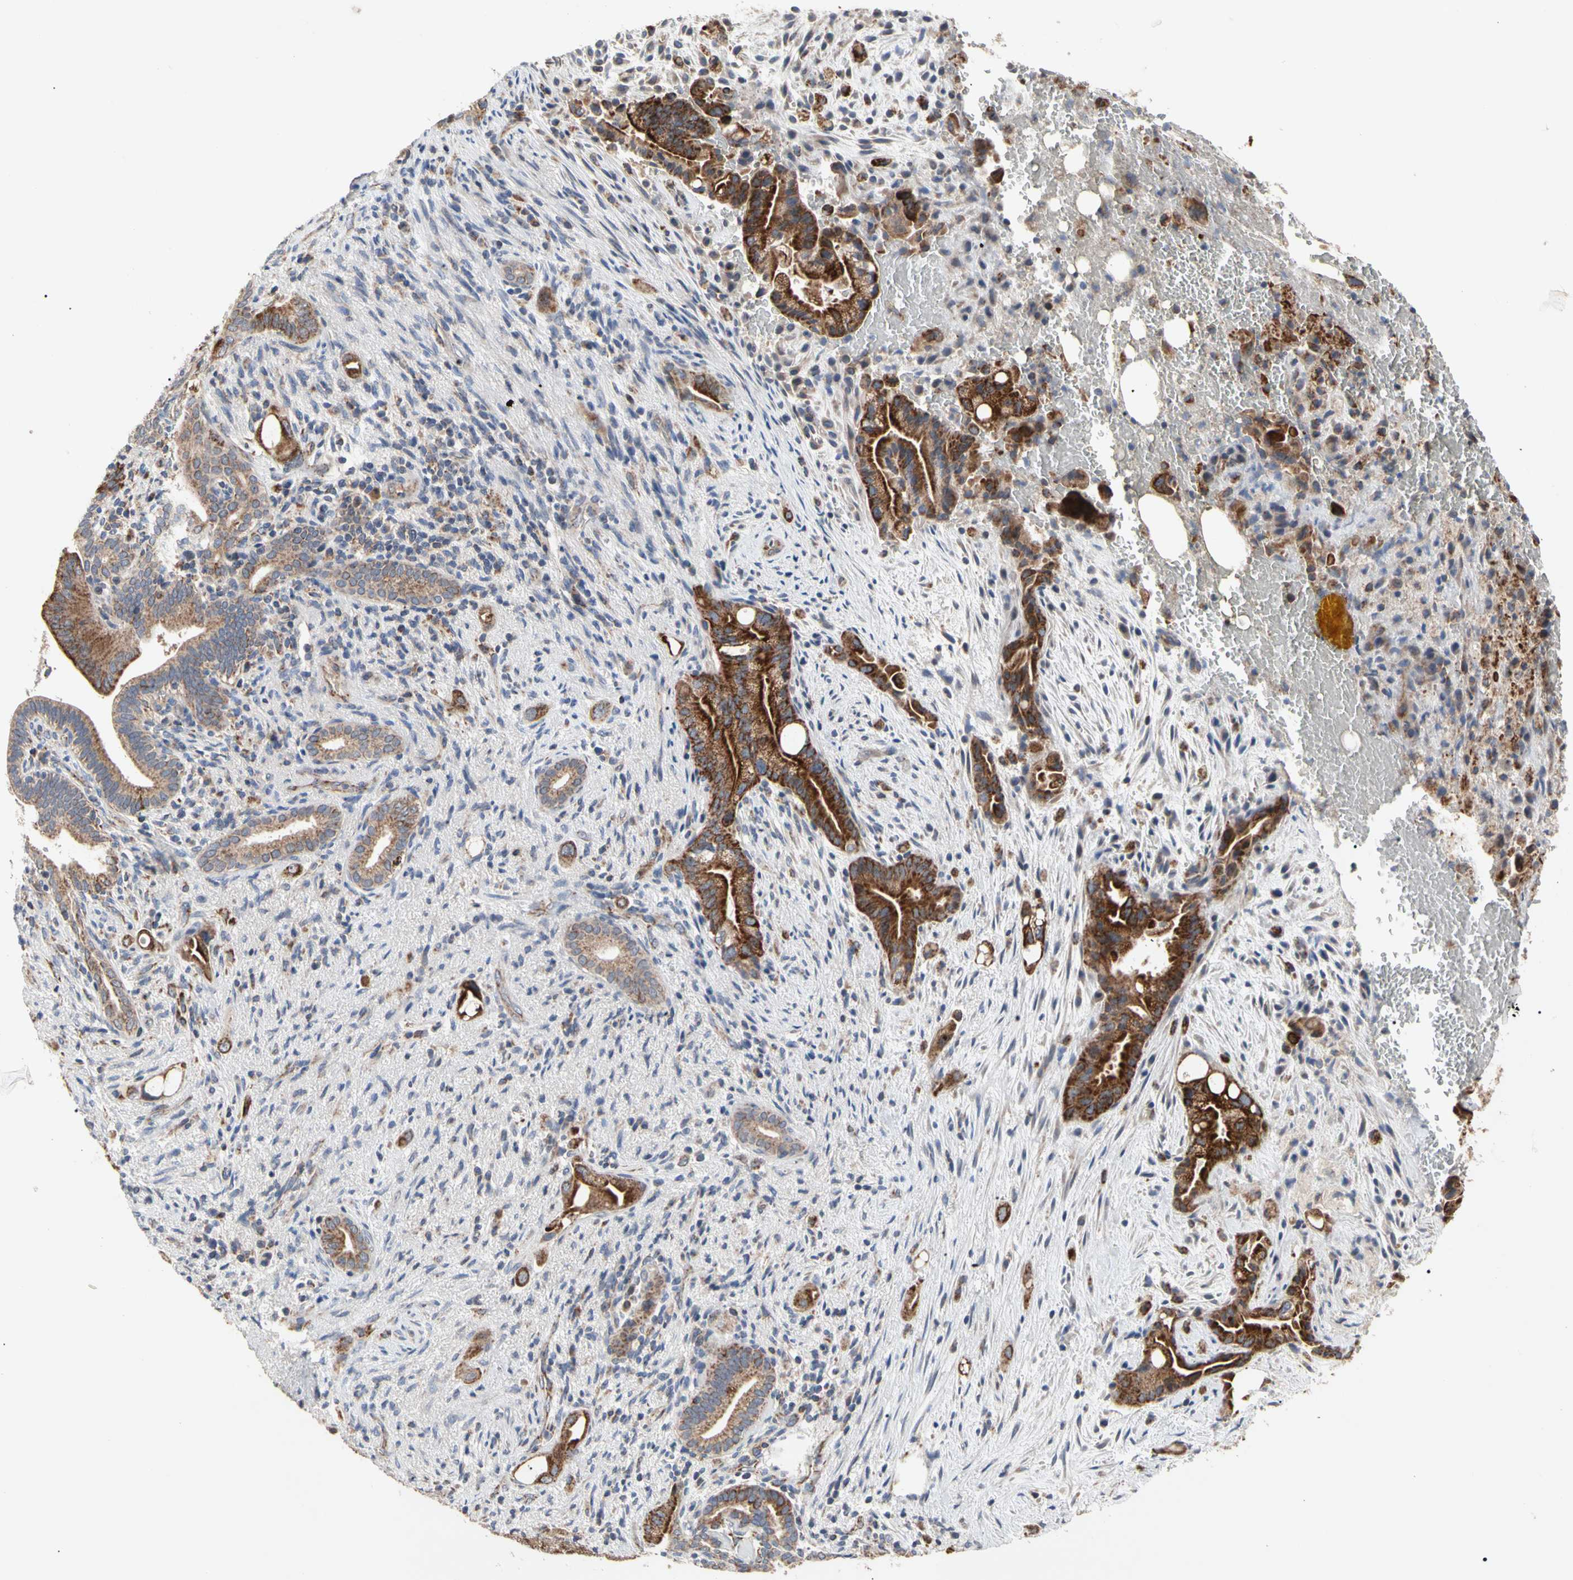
{"staining": {"intensity": "strong", "quantity": ">75%", "location": "cytoplasmic/membranous"}, "tissue": "liver cancer", "cell_type": "Tumor cells", "image_type": "cancer", "snomed": [{"axis": "morphology", "description": "Cholangiocarcinoma"}, {"axis": "topography", "description": "Liver"}], "caption": "Human cholangiocarcinoma (liver) stained for a protein (brown) shows strong cytoplasmic/membranous positive expression in approximately >75% of tumor cells.", "gene": "GPD2", "patient": {"sex": "female", "age": 68}}